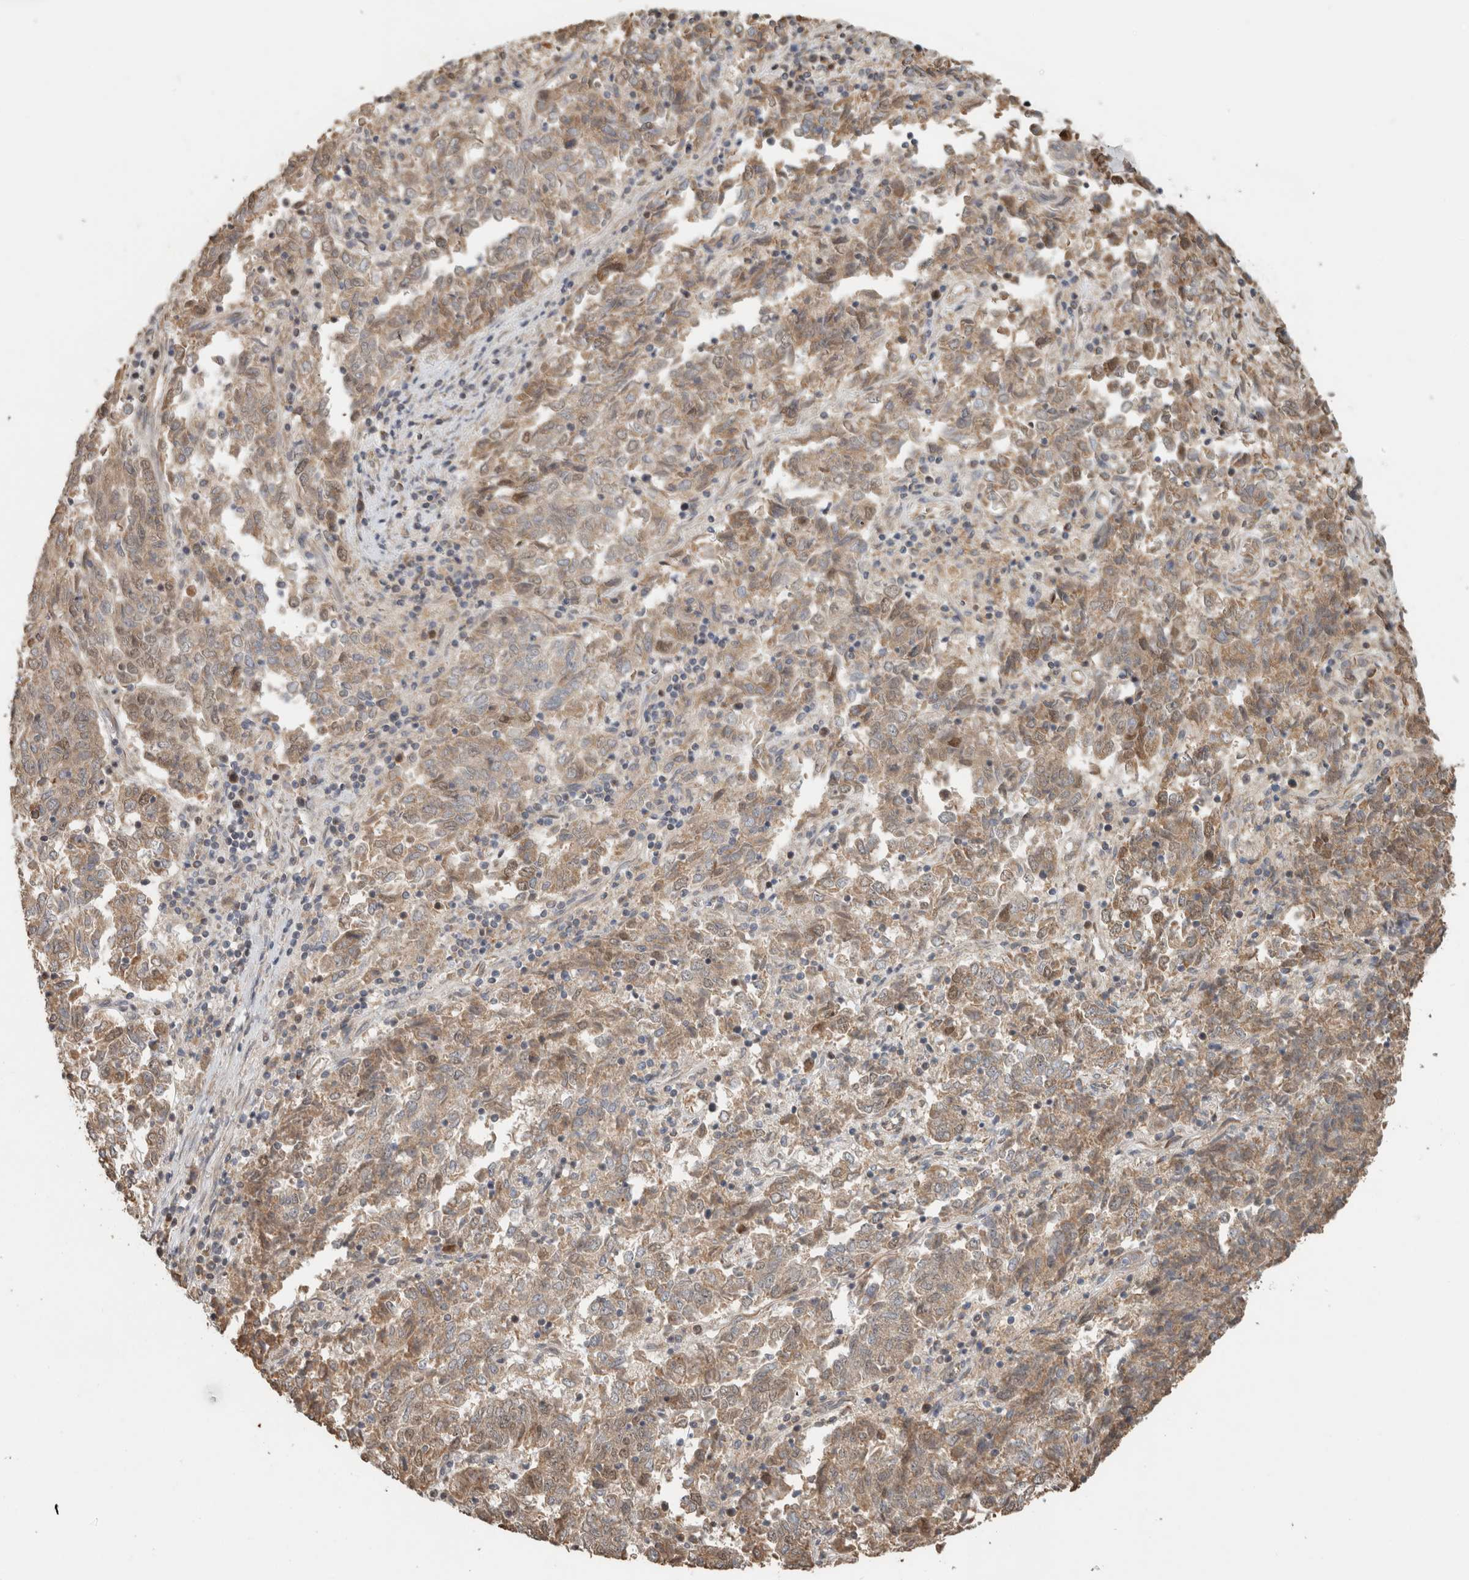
{"staining": {"intensity": "moderate", "quantity": ">75%", "location": "cytoplasmic/membranous"}, "tissue": "endometrial cancer", "cell_type": "Tumor cells", "image_type": "cancer", "snomed": [{"axis": "morphology", "description": "Adenocarcinoma, NOS"}, {"axis": "topography", "description": "Endometrium"}], "caption": "Protein staining of adenocarcinoma (endometrial) tissue demonstrates moderate cytoplasmic/membranous expression in about >75% of tumor cells. (Brightfield microscopy of DAB IHC at high magnification).", "gene": "GINS4", "patient": {"sex": "female", "age": 80}}